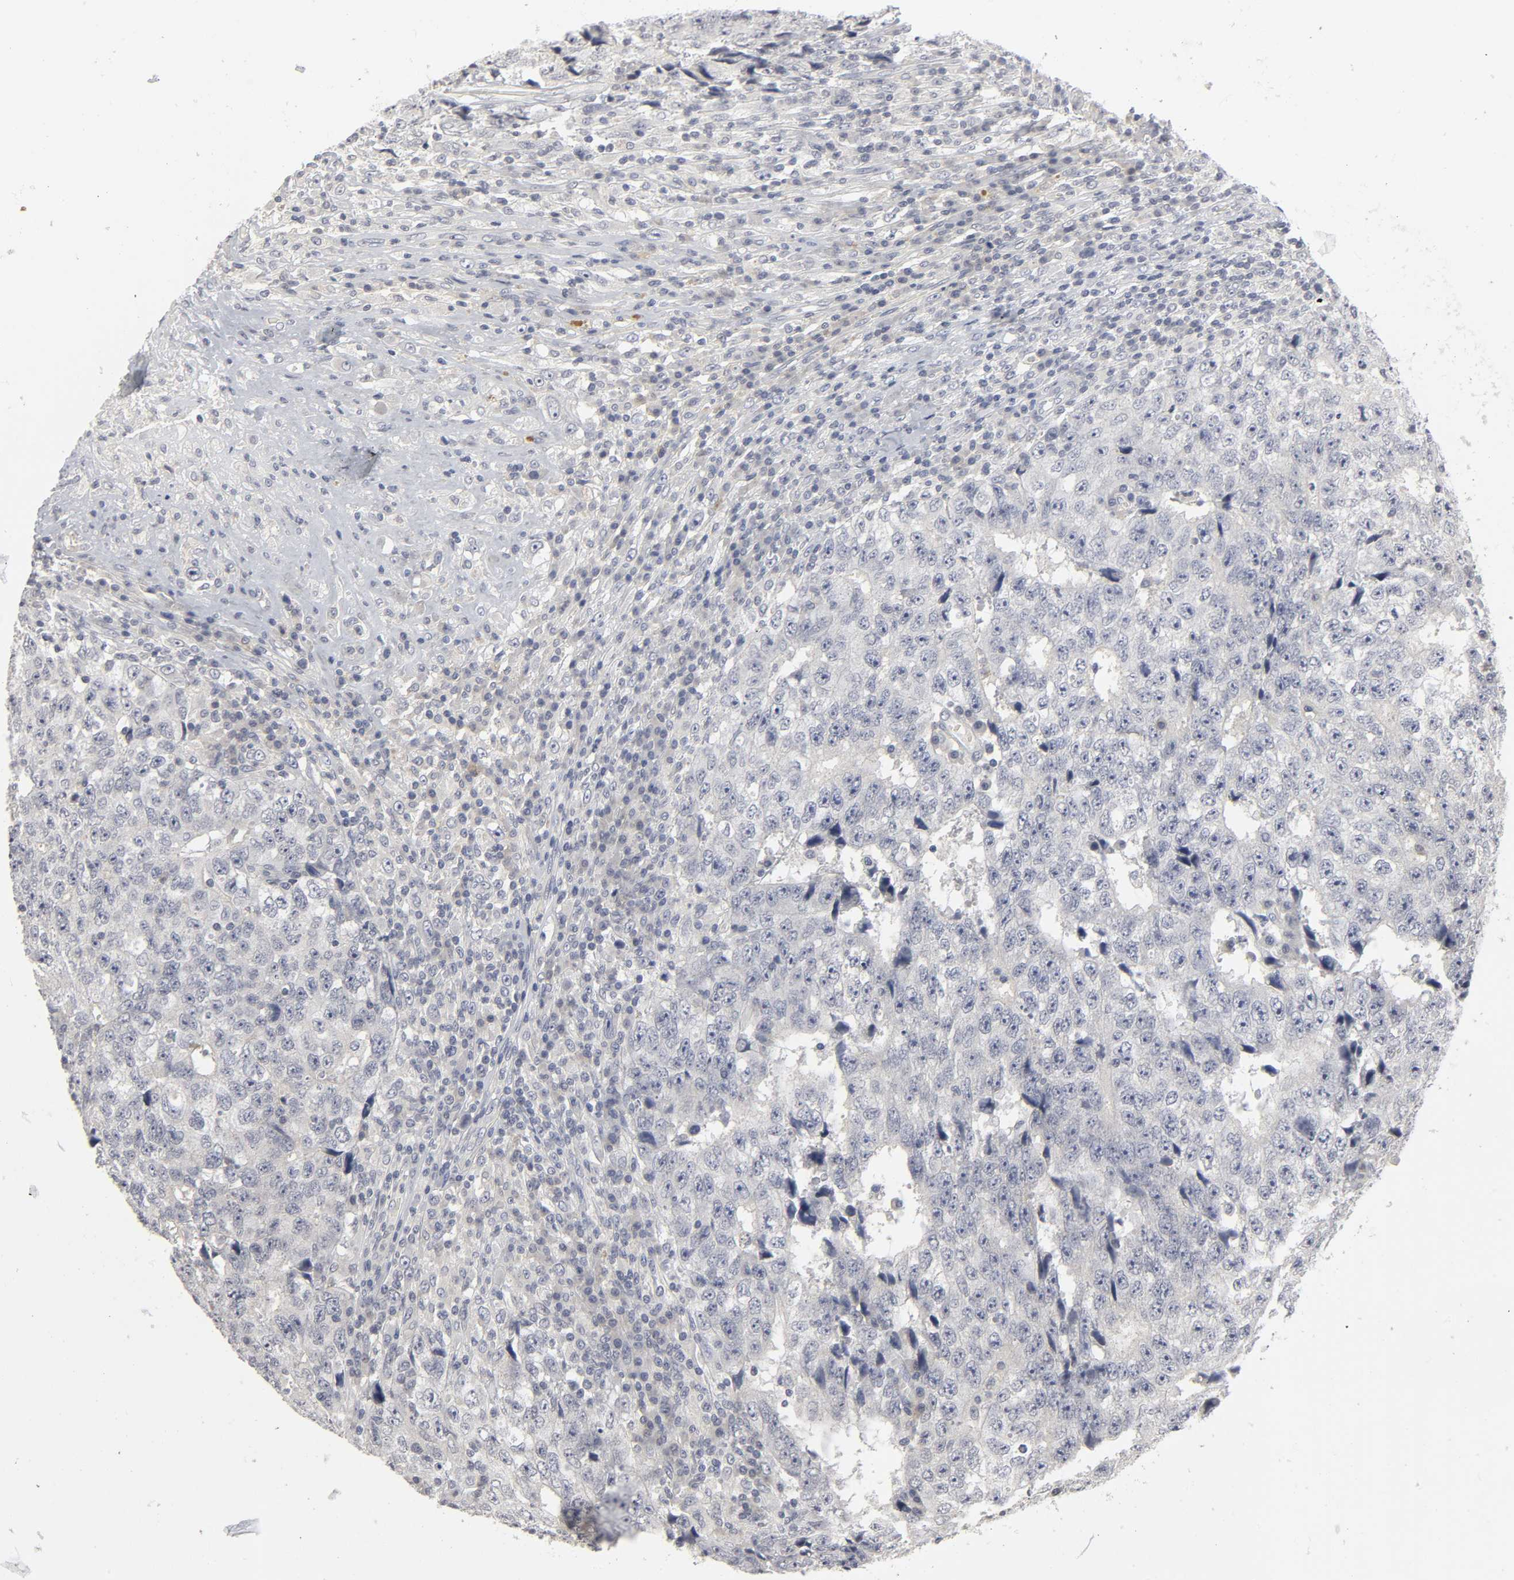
{"staining": {"intensity": "negative", "quantity": "none", "location": "none"}, "tissue": "testis cancer", "cell_type": "Tumor cells", "image_type": "cancer", "snomed": [{"axis": "morphology", "description": "Necrosis, NOS"}, {"axis": "morphology", "description": "Carcinoma, Embryonal, NOS"}, {"axis": "topography", "description": "Testis"}], "caption": "Immunohistochemistry (IHC) photomicrograph of neoplastic tissue: embryonal carcinoma (testis) stained with DAB (3,3'-diaminobenzidine) shows no significant protein positivity in tumor cells. (Stains: DAB immunohistochemistry with hematoxylin counter stain, Microscopy: brightfield microscopy at high magnification).", "gene": "TCAP", "patient": {"sex": "male", "age": 19}}